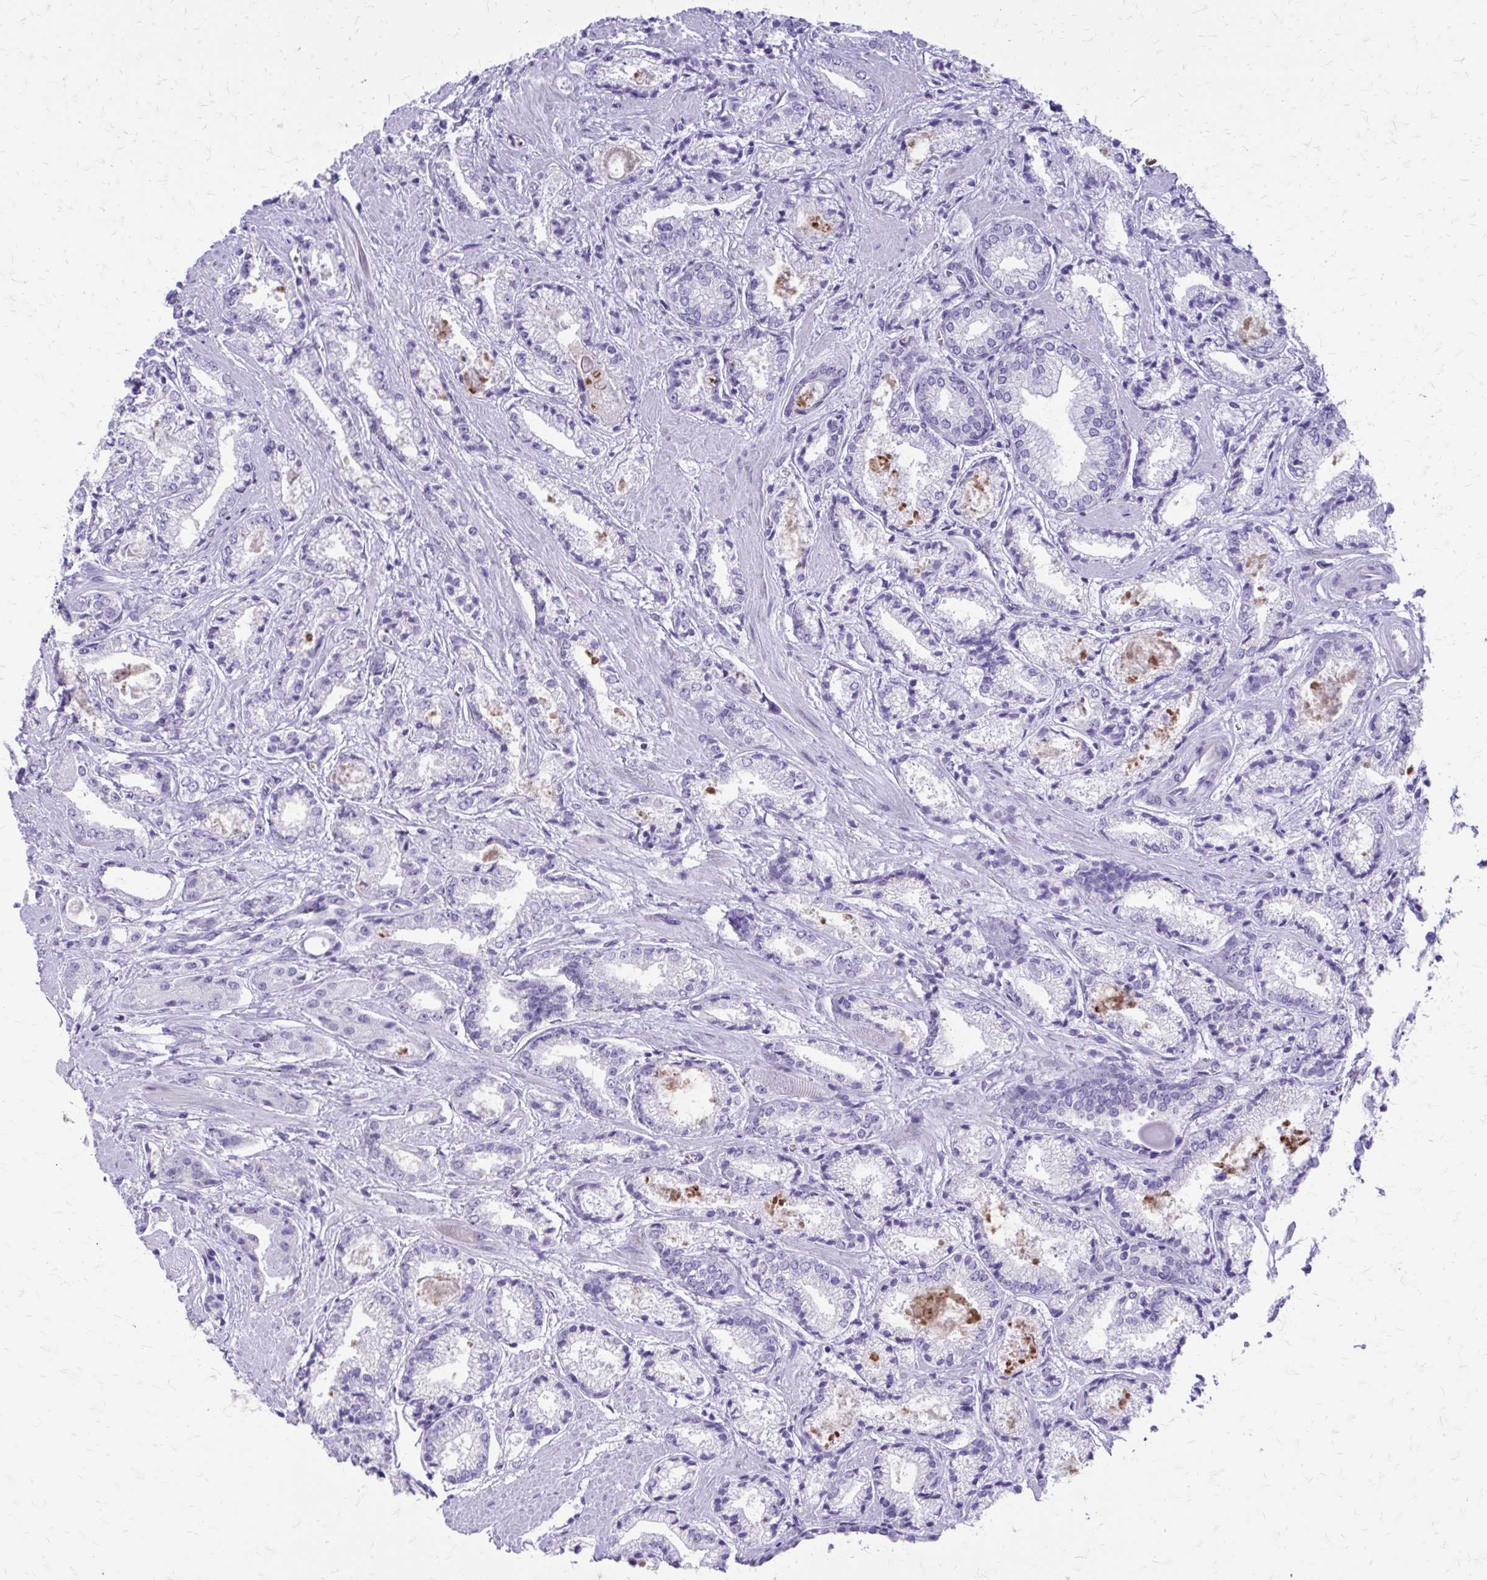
{"staining": {"intensity": "negative", "quantity": "none", "location": "none"}, "tissue": "prostate cancer", "cell_type": "Tumor cells", "image_type": "cancer", "snomed": [{"axis": "morphology", "description": "Adenocarcinoma, High grade"}, {"axis": "topography", "description": "Prostate"}], "caption": "The image shows no staining of tumor cells in prostate adenocarcinoma (high-grade).", "gene": "LCN15", "patient": {"sex": "male", "age": 64}}